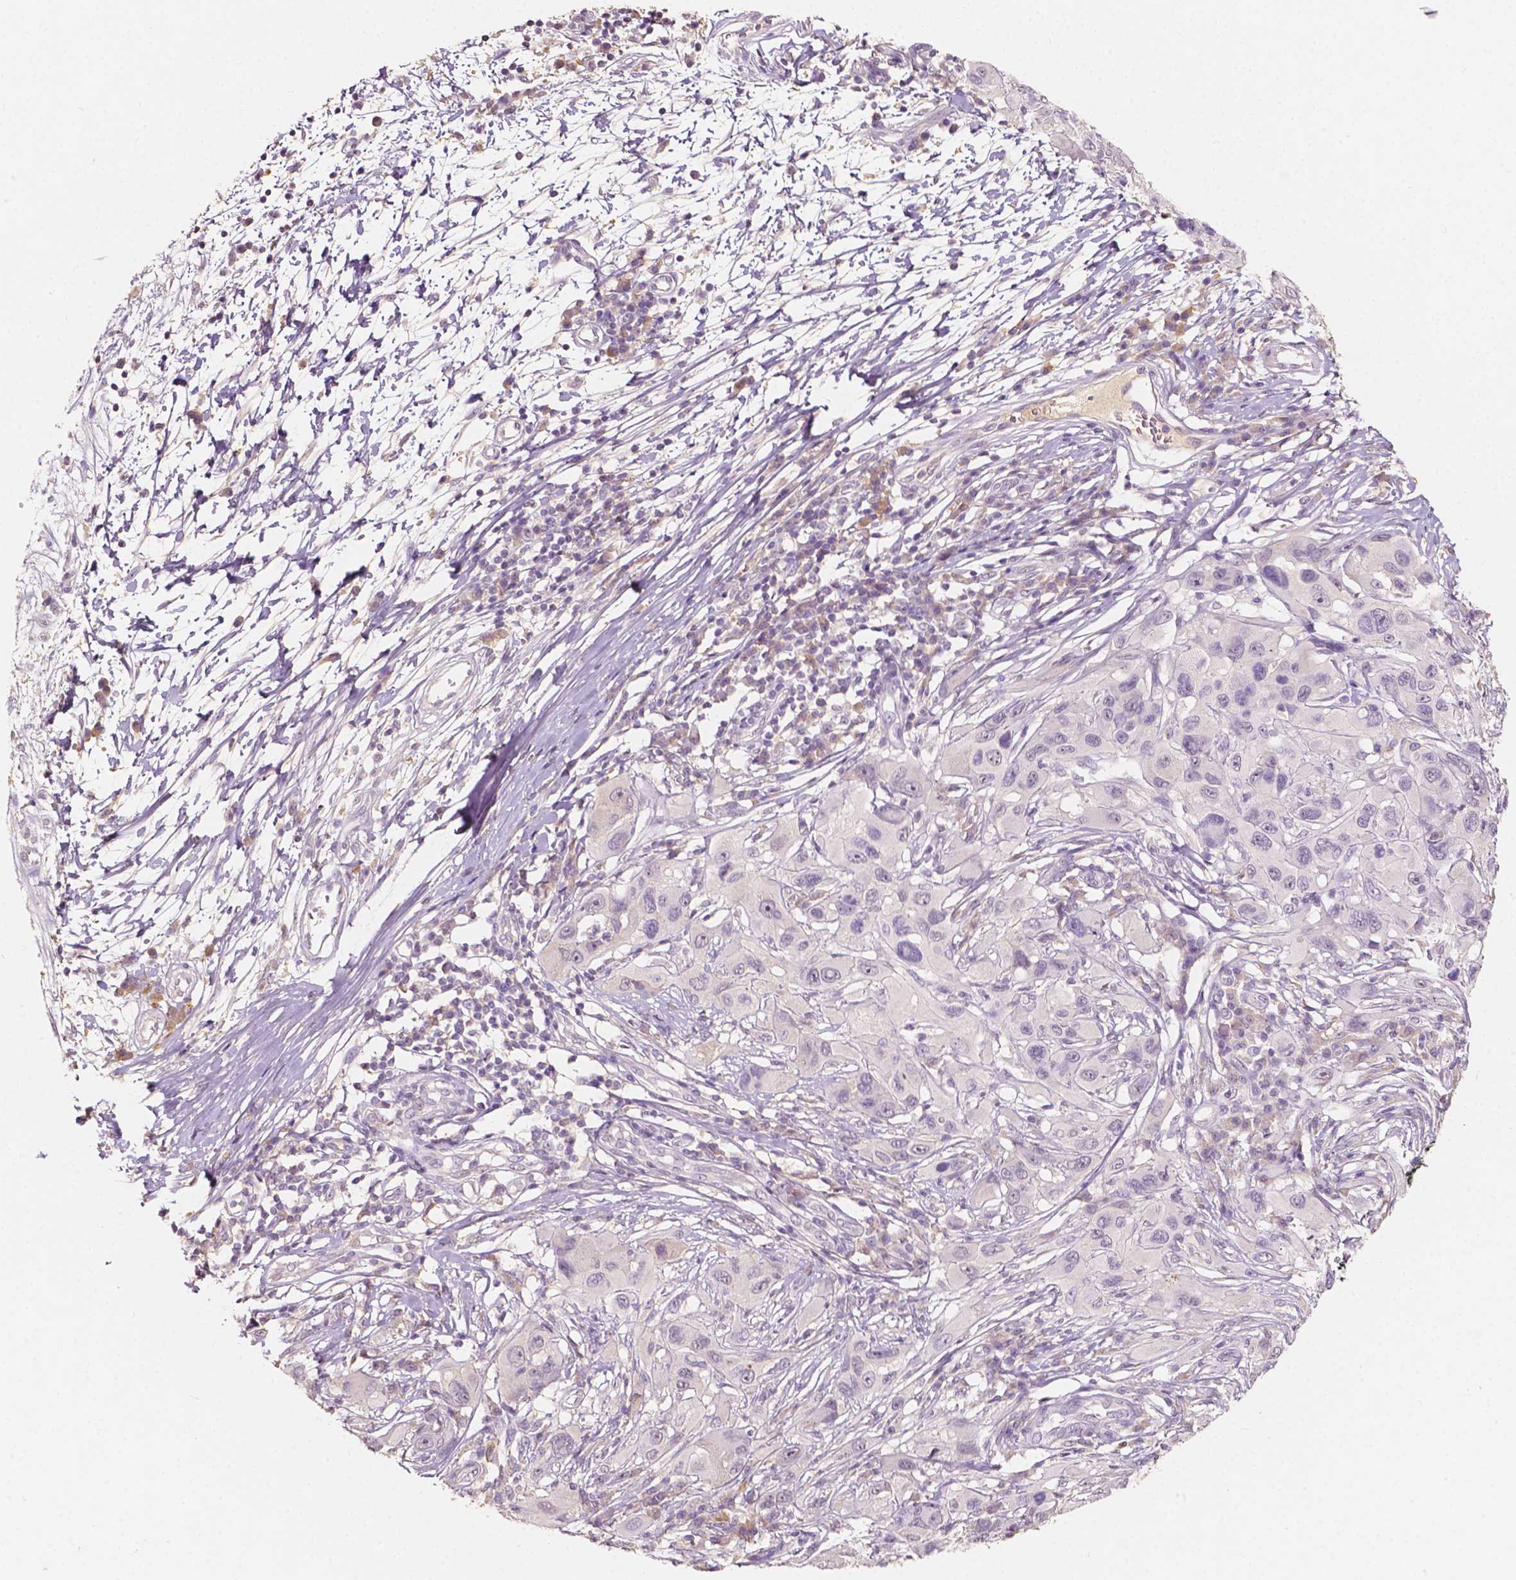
{"staining": {"intensity": "negative", "quantity": "none", "location": "none"}, "tissue": "melanoma", "cell_type": "Tumor cells", "image_type": "cancer", "snomed": [{"axis": "morphology", "description": "Malignant melanoma, NOS"}, {"axis": "topography", "description": "Skin"}], "caption": "This is a image of immunohistochemistry (IHC) staining of melanoma, which shows no positivity in tumor cells. (Stains: DAB immunohistochemistry (IHC) with hematoxylin counter stain, Microscopy: brightfield microscopy at high magnification).", "gene": "SOX15", "patient": {"sex": "male", "age": 53}}